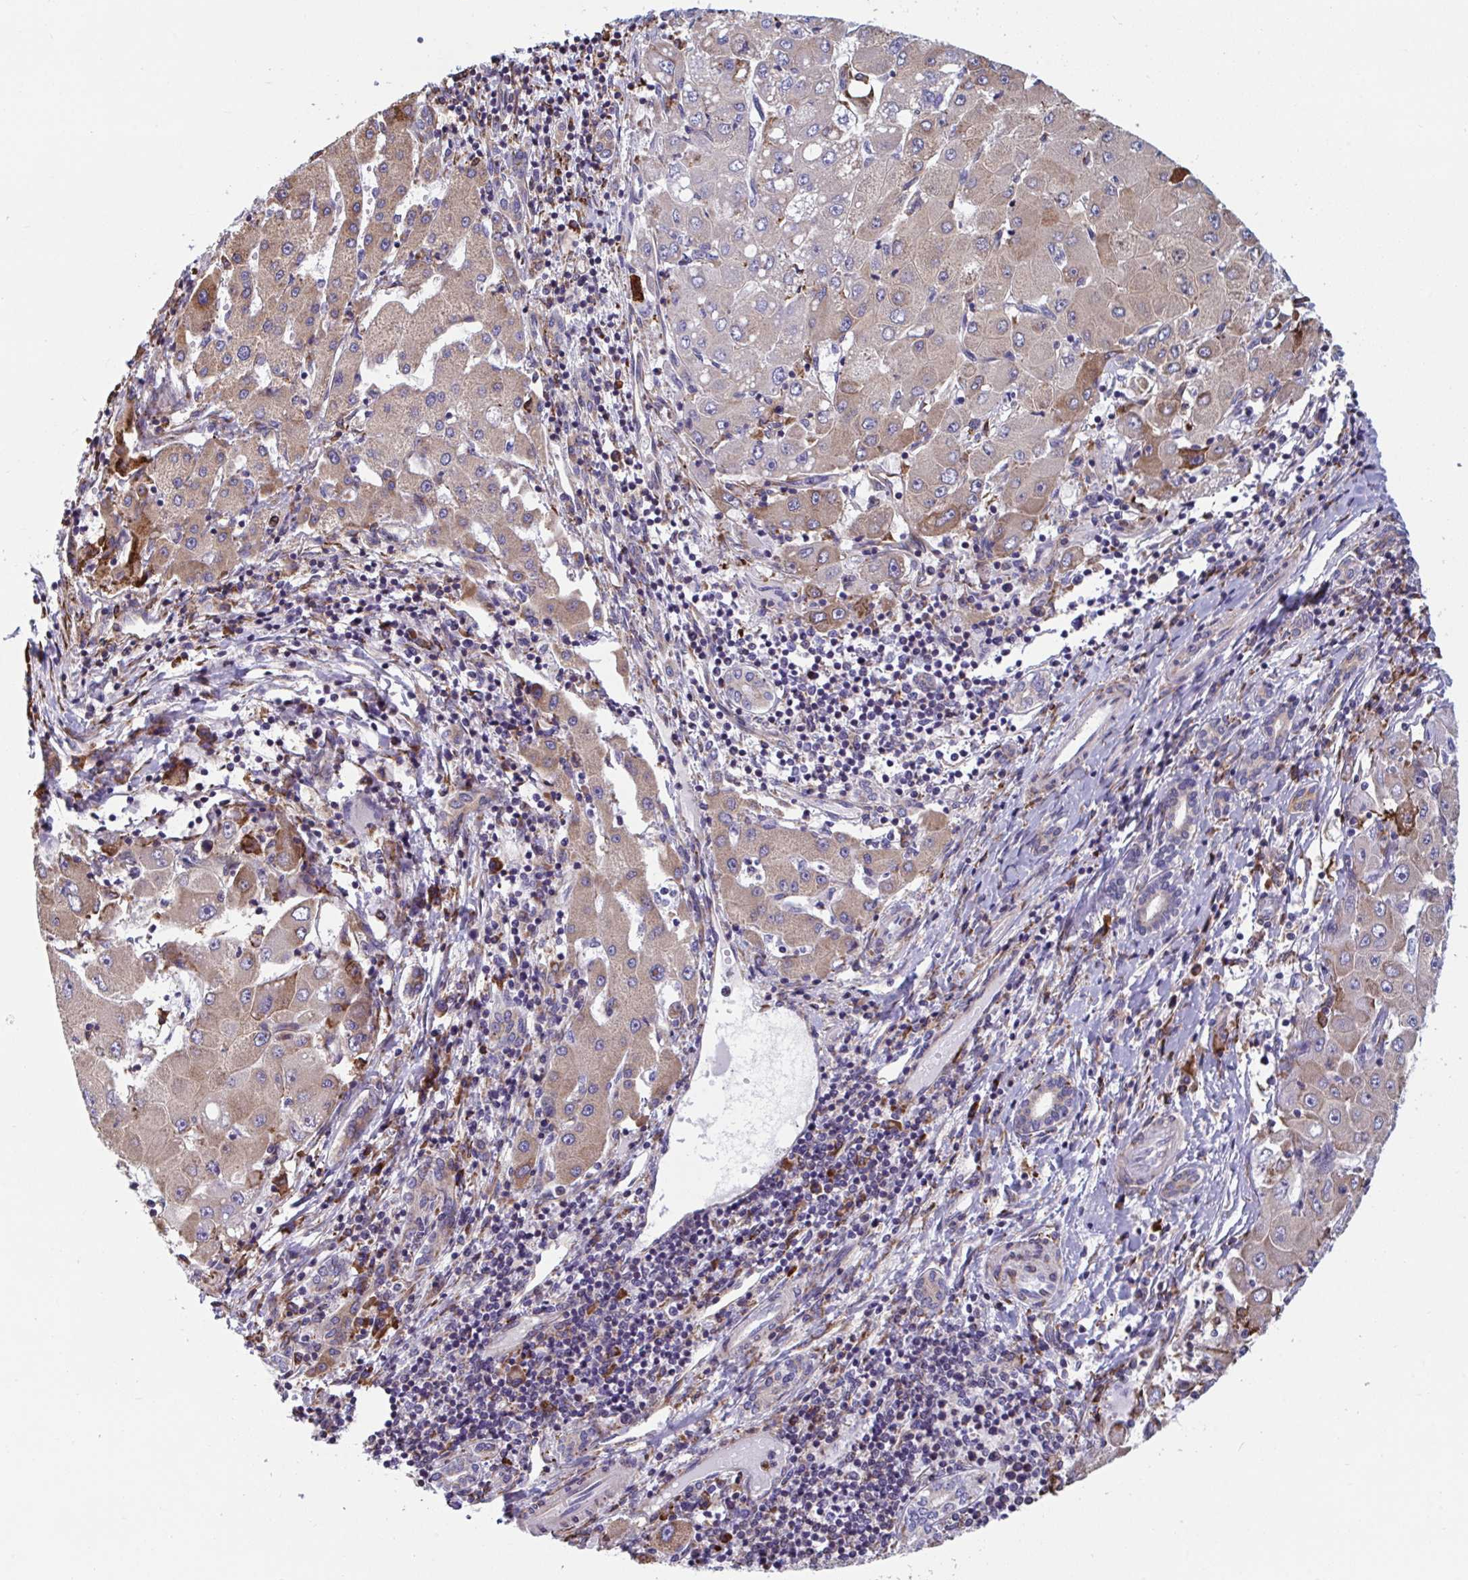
{"staining": {"intensity": "moderate", "quantity": ">75%", "location": "cytoplasmic/membranous"}, "tissue": "liver cancer", "cell_type": "Tumor cells", "image_type": "cancer", "snomed": [{"axis": "morphology", "description": "Carcinoma, Hepatocellular, NOS"}, {"axis": "topography", "description": "Liver"}], "caption": "Human hepatocellular carcinoma (liver) stained for a protein (brown) displays moderate cytoplasmic/membranous positive expression in about >75% of tumor cells.", "gene": "PEAK3", "patient": {"sex": "male", "age": 40}}